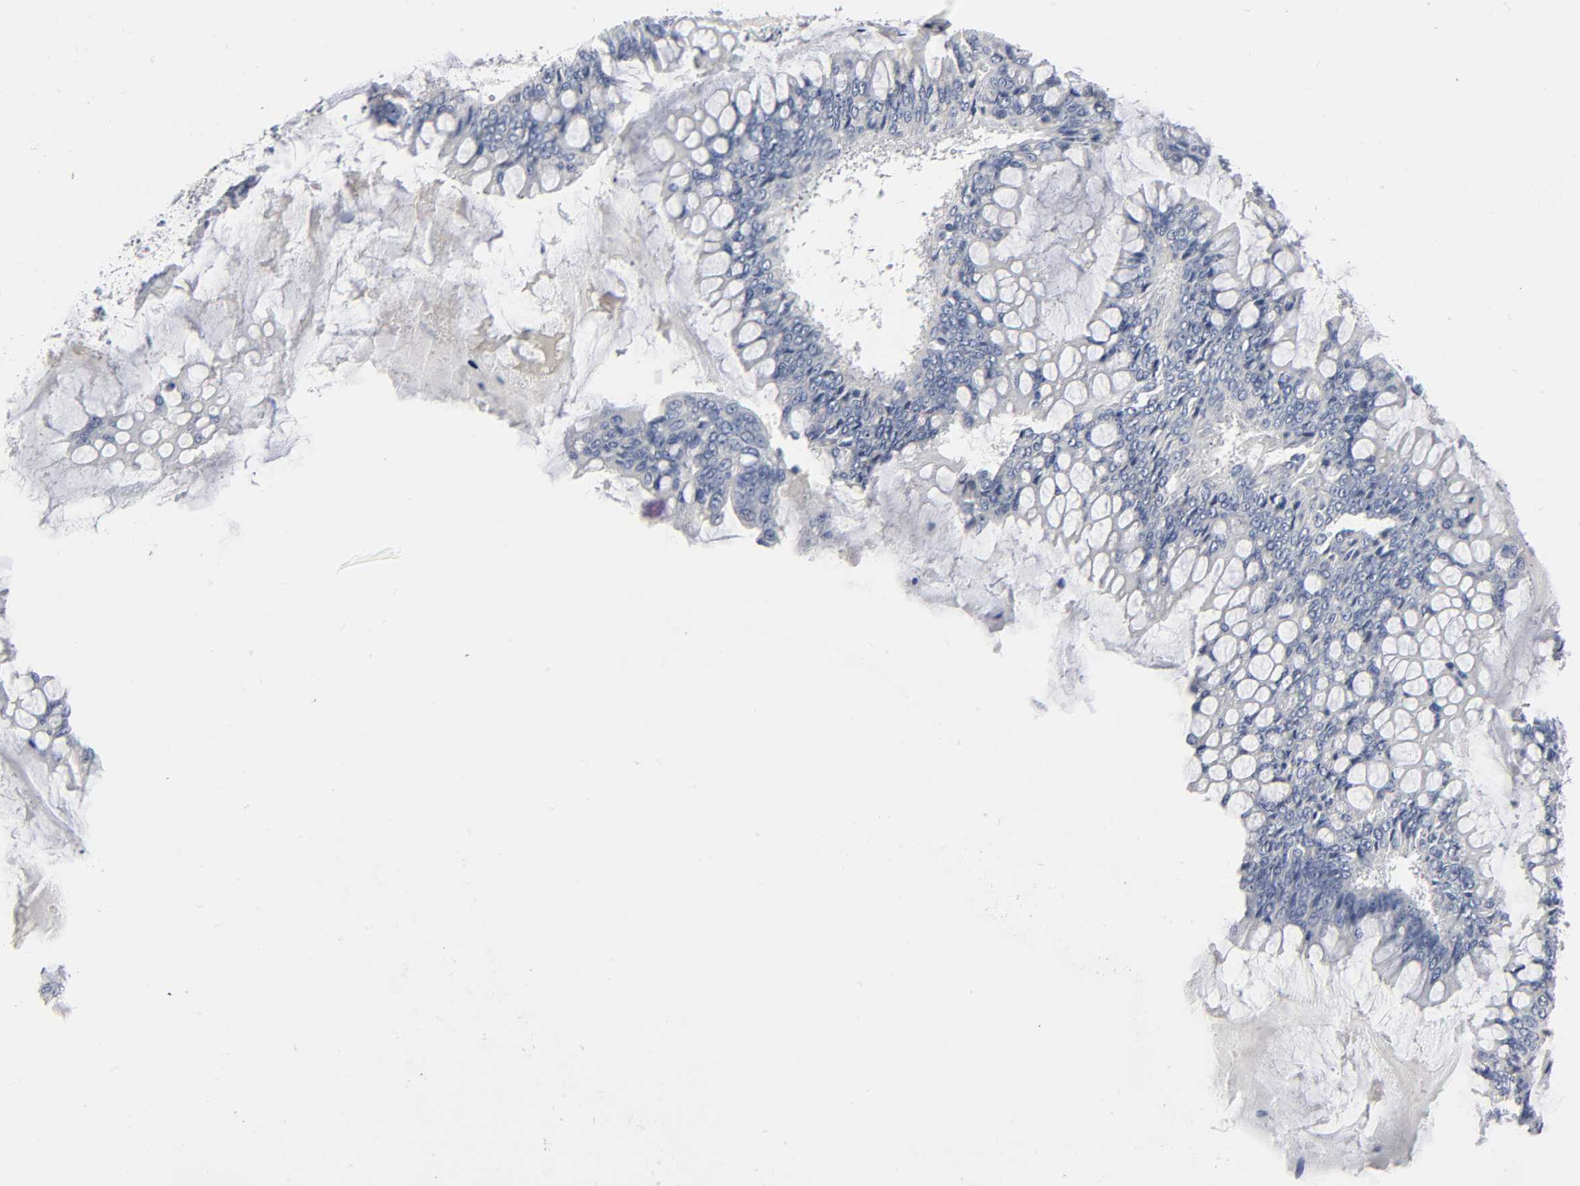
{"staining": {"intensity": "negative", "quantity": "none", "location": "none"}, "tissue": "ovarian cancer", "cell_type": "Tumor cells", "image_type": "cancer", "snomed": [{"axis": "morphology", "description": "Cystadenocarcinoma, mucinous, NOS"}, {"axis": "topography", "description": "Ovary"}], "caption": "Immunohistochemical staining of ovarian mucinous cystadenocarcinoma shows no significant staining in tumor cells.", "gene": "SALL2", "patient": {"sex": "female", "age": 73}}